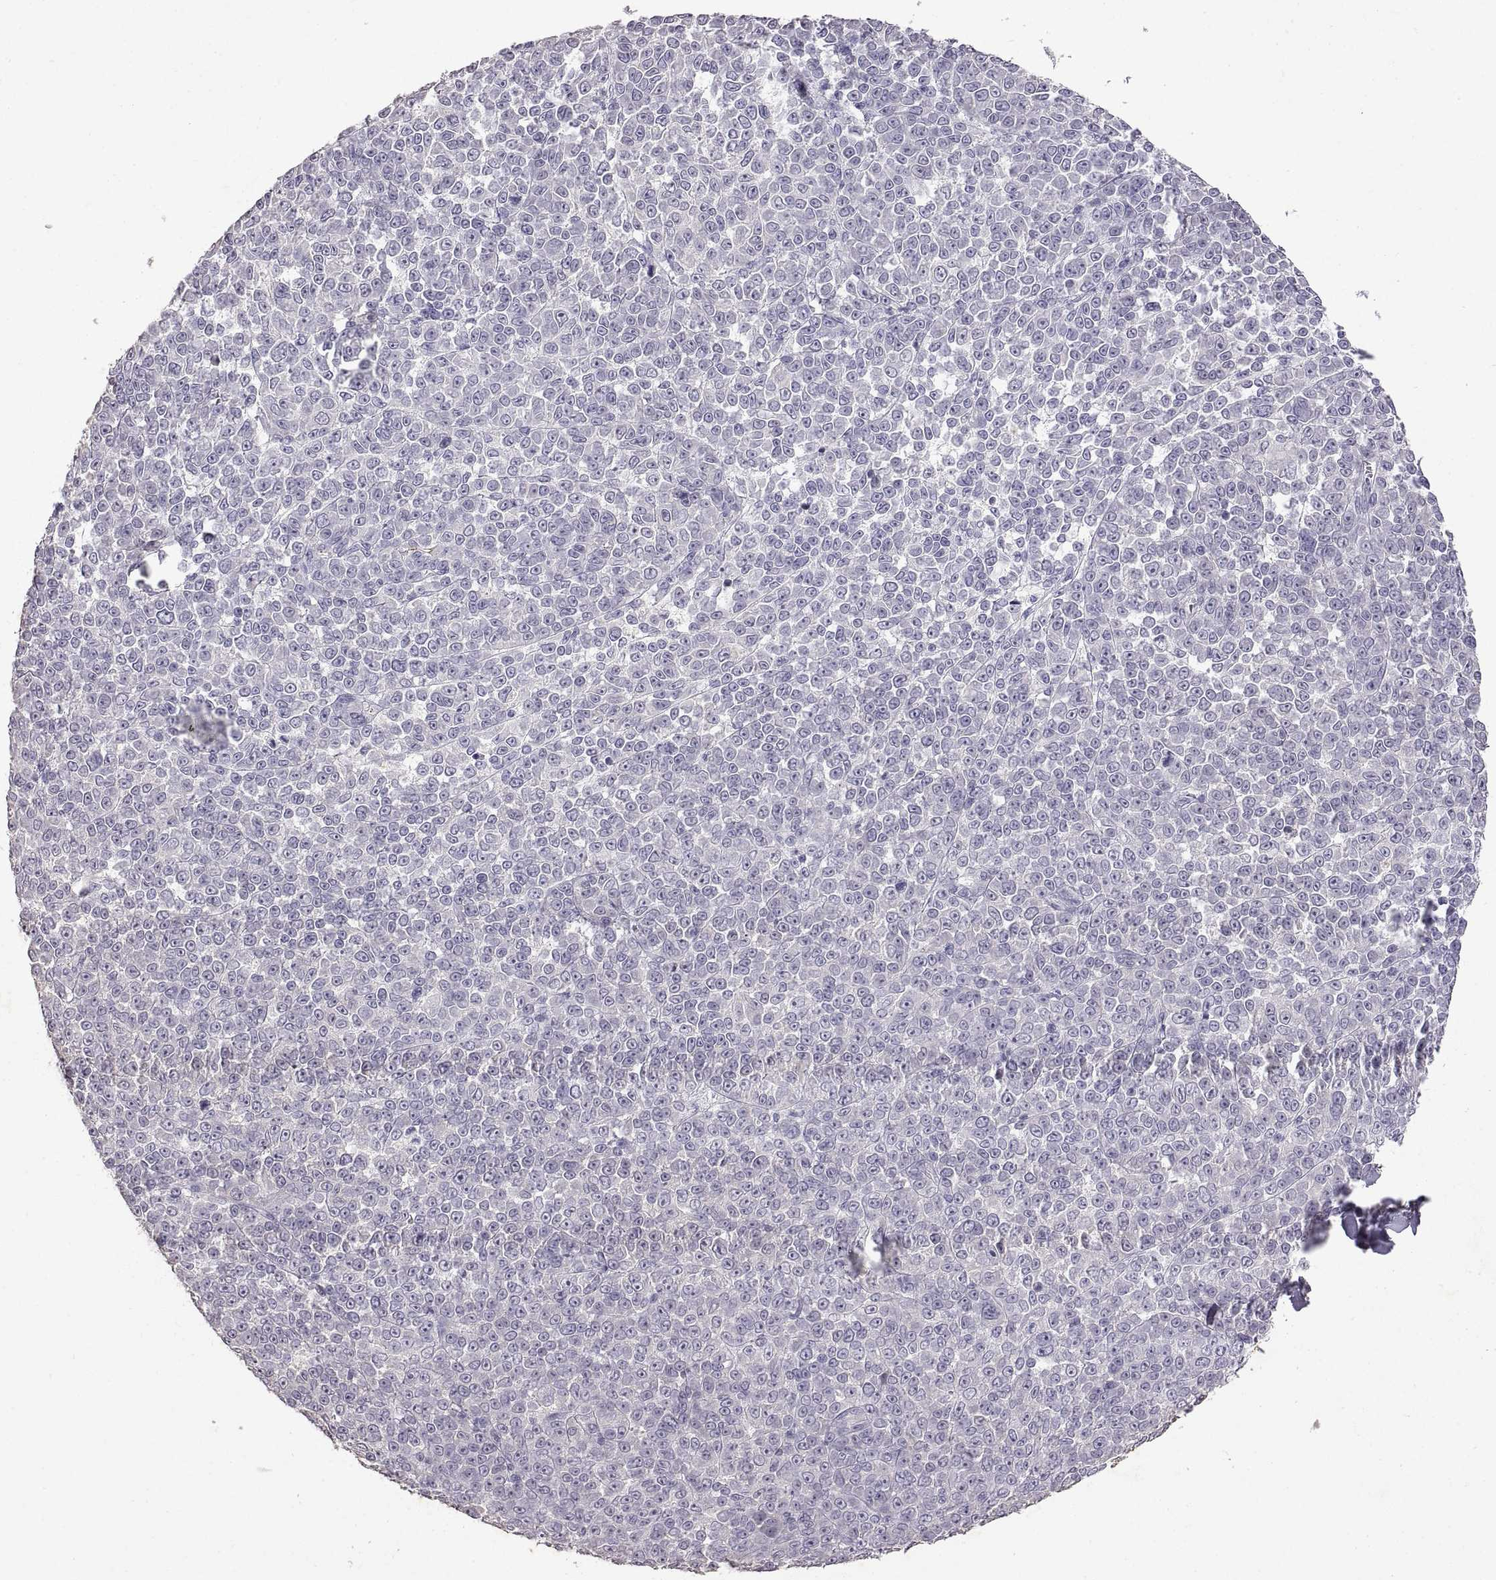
{"staining": {"intensity": "negative", "quantity": "none", "location": "none"}, "tissue": "melanoma", "cell_type": "Tumor cells", "image_type": "cancer", "snomed": [{"axis": "morphology", "description": "Malignant melanoma, NOS"}, {"axis": "topography", "description": "Skin"}], "caption": "An IHC histopathology image of malignant melanoma is shown. There is no staining in tumor cells of malignant melanoma.", "gene": "DEFB136", "patient": {"sex": "female", "age": 95}}